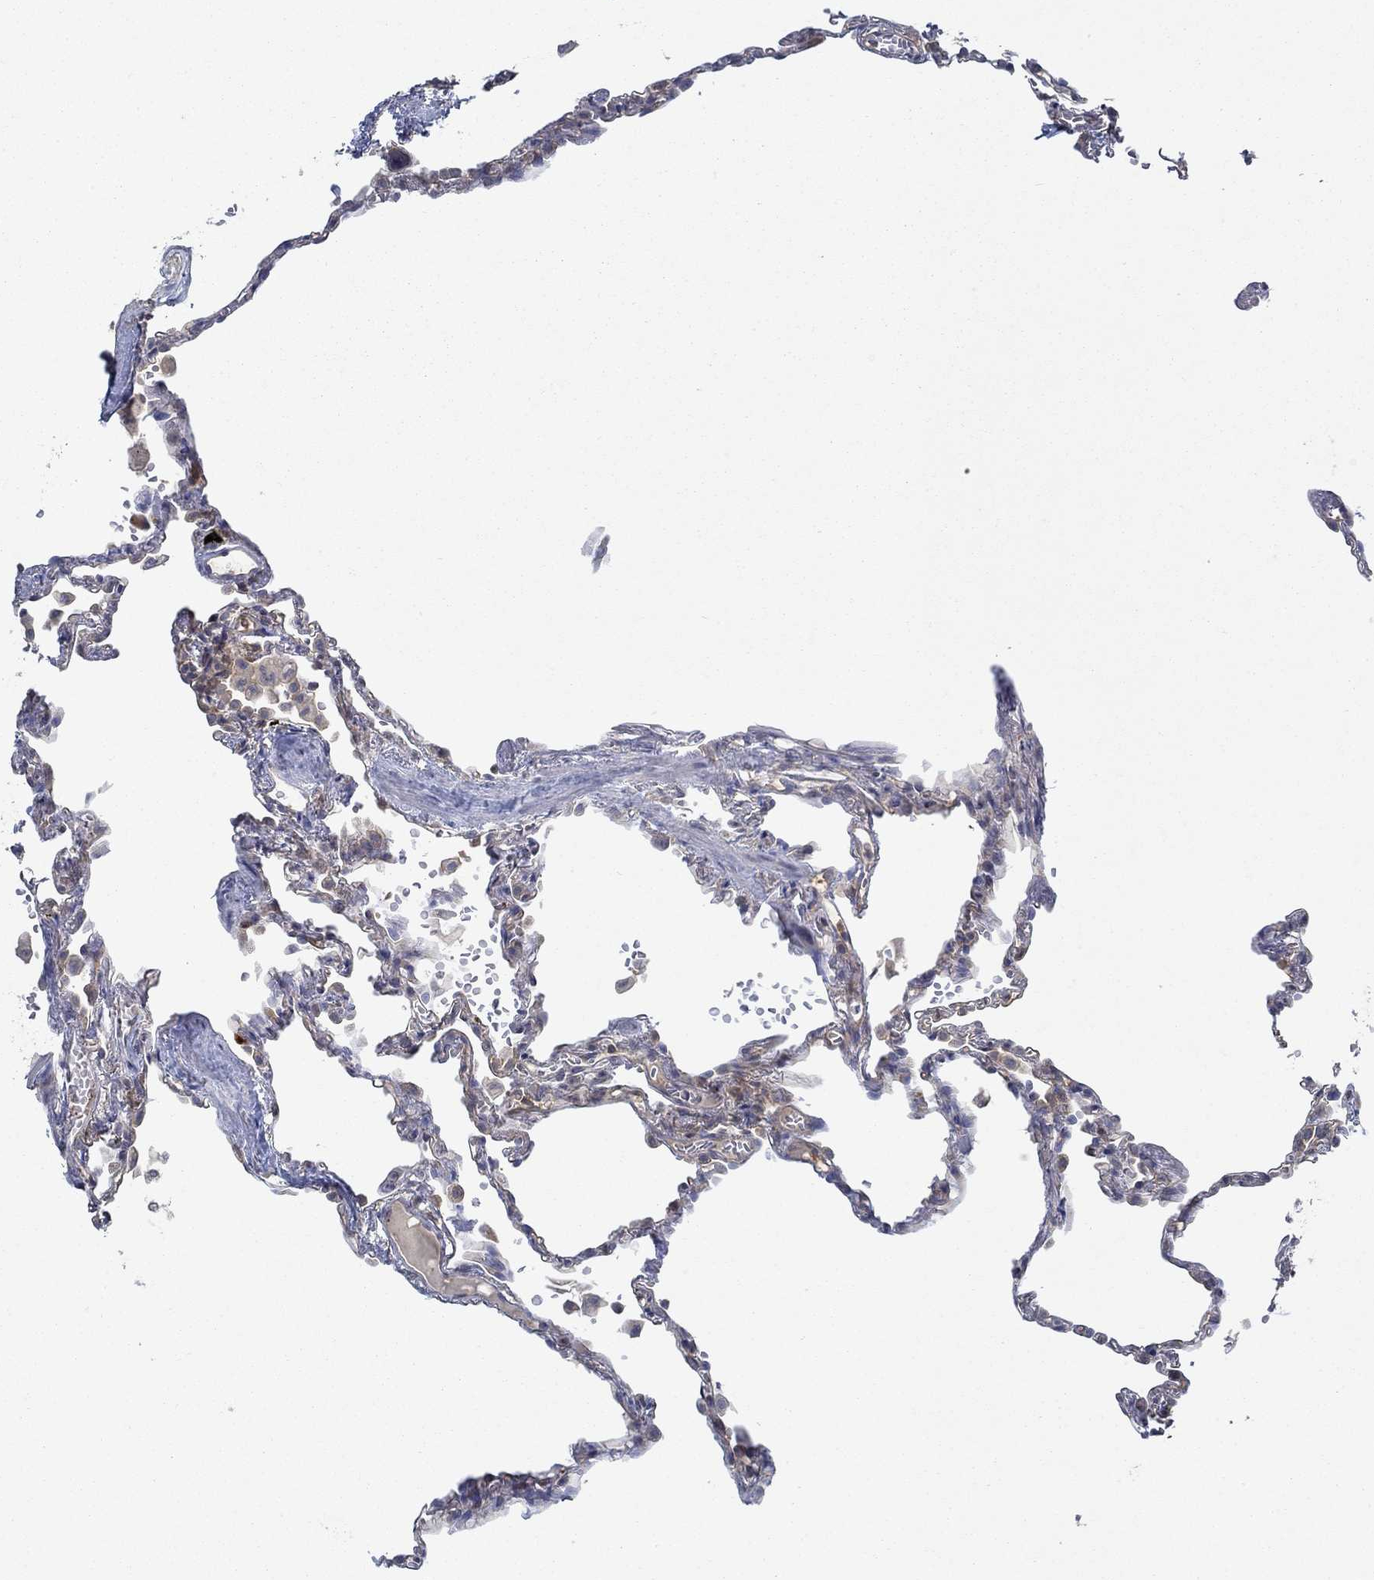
{"staining": {"intensity": "negative", "quantity": "none", "location": "none"}, "tissue": "lung", "cell_type": "Alveolar cells", "image_type": "normal", "snomed": [{"axis": "morphology", "description": "Normal tissue, NOS"}, {"axis": "topography", "description": "Lung"}], "caption": "Immunohistochemistry image of normal lung: lung stained with DAB shows no significant protein expression in alveolar cells.", "gene": "MTHFR", "patient": {"sex": "male", "age": 78}}